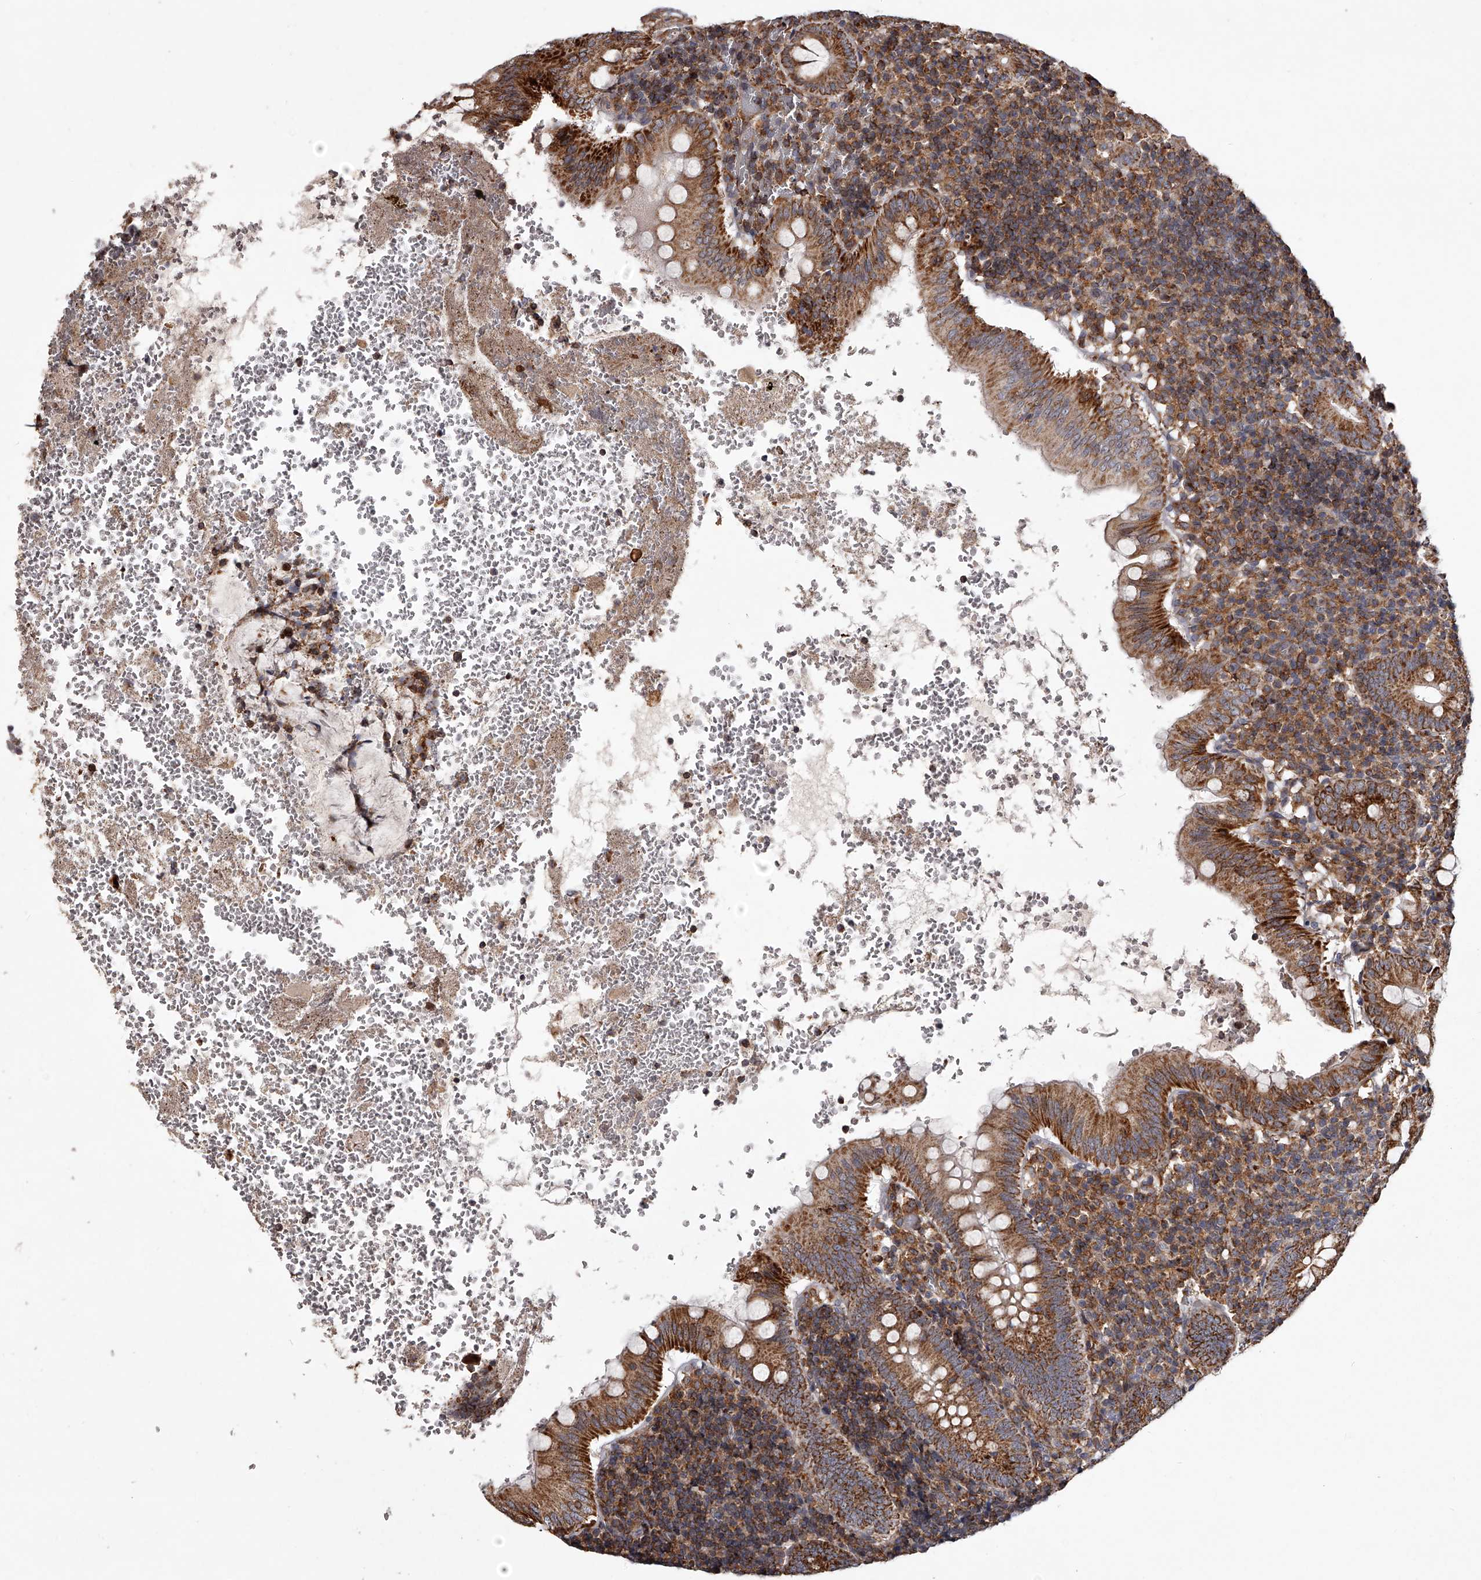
{"staining": {"intensity": "strong", "quantity": ">75%", "location": "cytoplasmic/membranous"}, "tissue": "appendix", "cell_type": "Glandular cells", "image_type": "normal", "snomed": [{"axis": "morphology", "description": "Normal tissue, NOS"}, {"axis": "topography", "description": "Appendix"}], "caption": "Protein staining shows strong cytoplasmic/membranous staining in approximately >75% of glandular cells in unremarkable appendix.", "gene": "RRP36", "patient": {"sex": "male", "age": 8}}